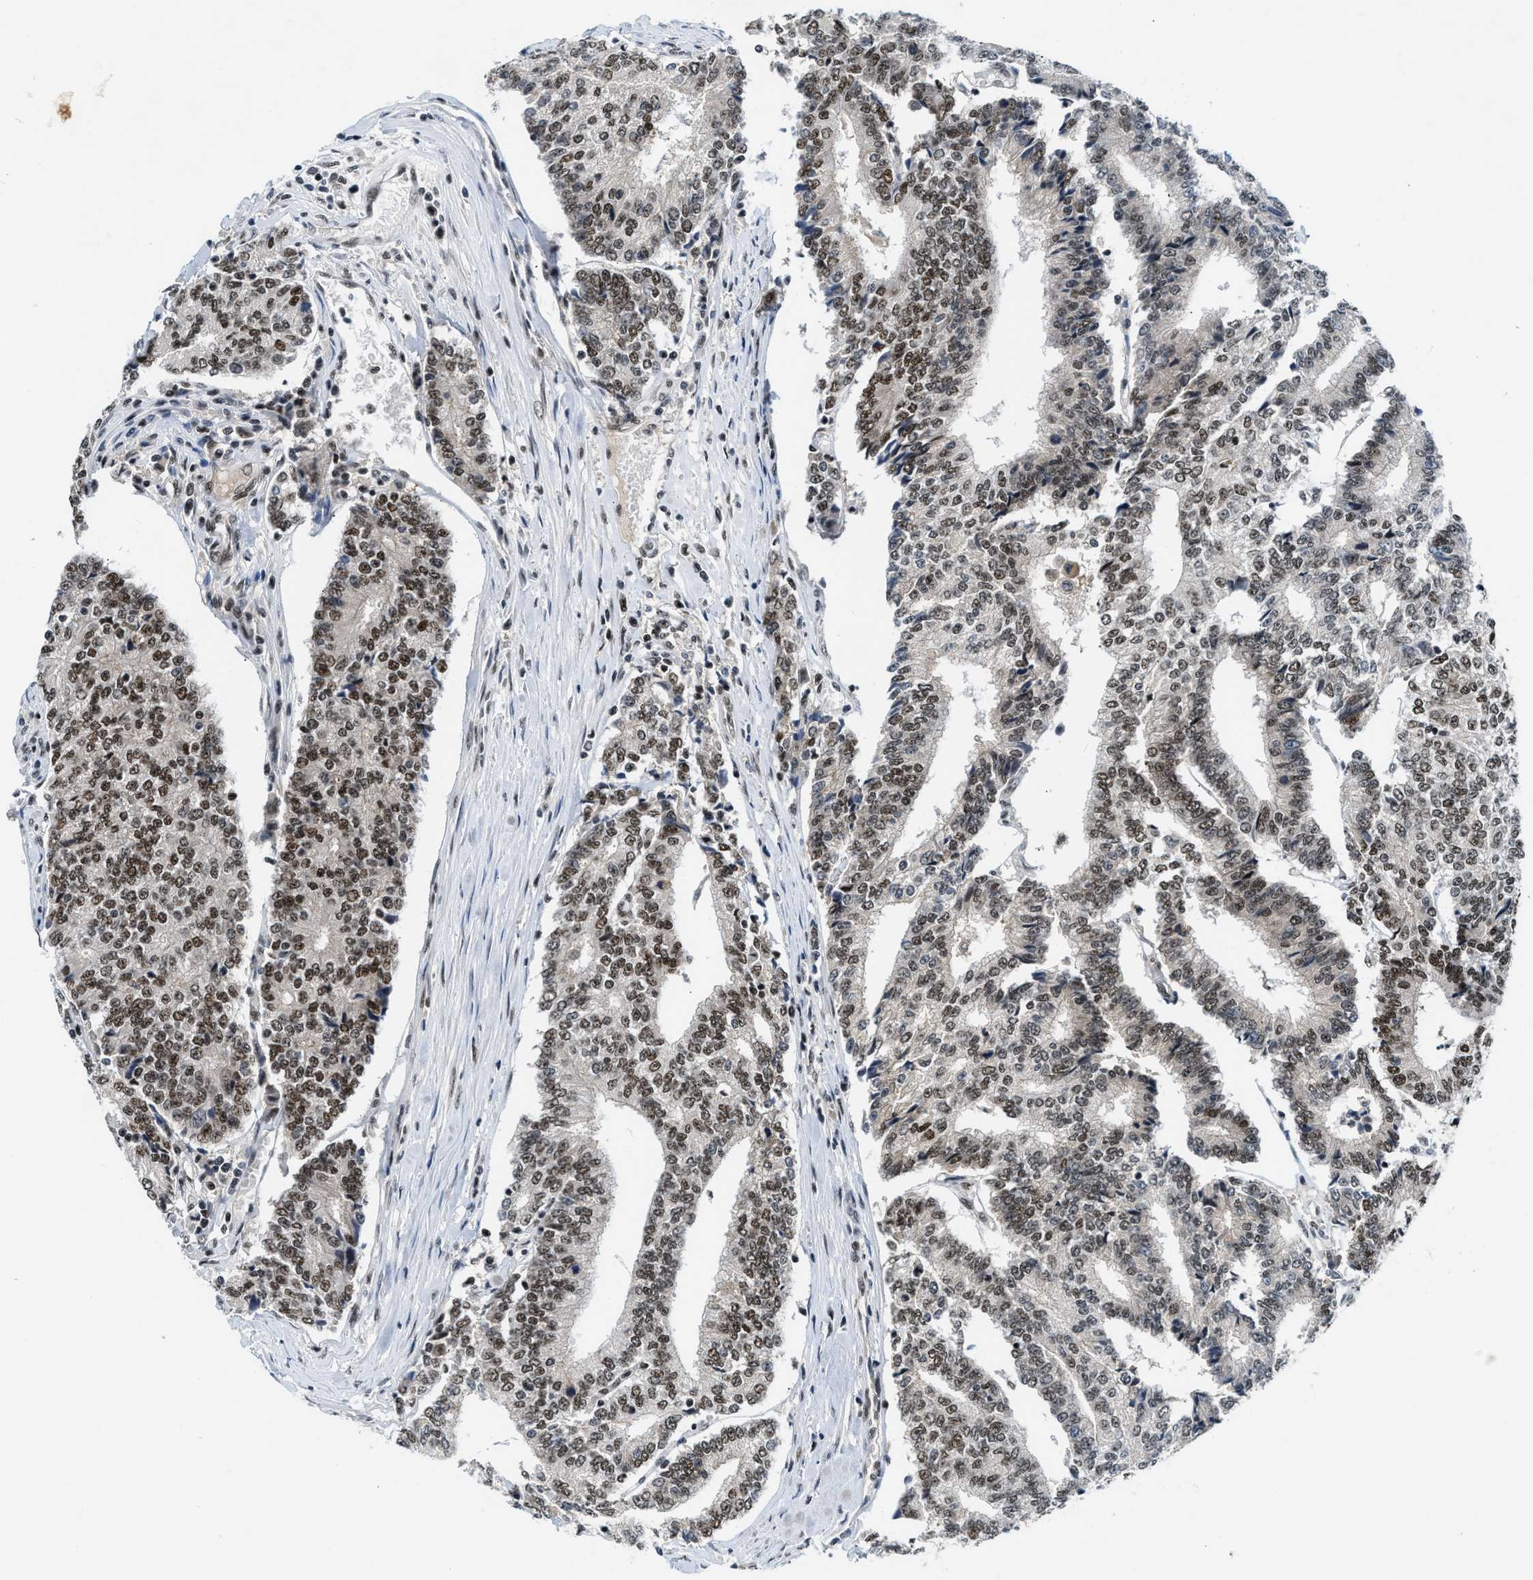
{"staining": {"intensity": "strong", "quantity": ">75%", "location": "nuclear"}, "tissue": "prostate cancer", "cell_type": "Tumor cells", "image_type": "cancer", "snomed": [{"axis": "morphology", "description": "Normal tissue, NOS"}, {"axis": "morphology", "description": "Adenocarcinoma, High grade"}, {"axis": "topography", "description": "Prostate"}, {"axis": "topography", "description": "Seminal veicle"}], "caption": "Prostate high-grade adenocarcinoma tissue exhibits strong nuclear staining in about >75% of tumor cells", "gene": "NCOA1", "patient": {"sex": "male", "age": 55}}